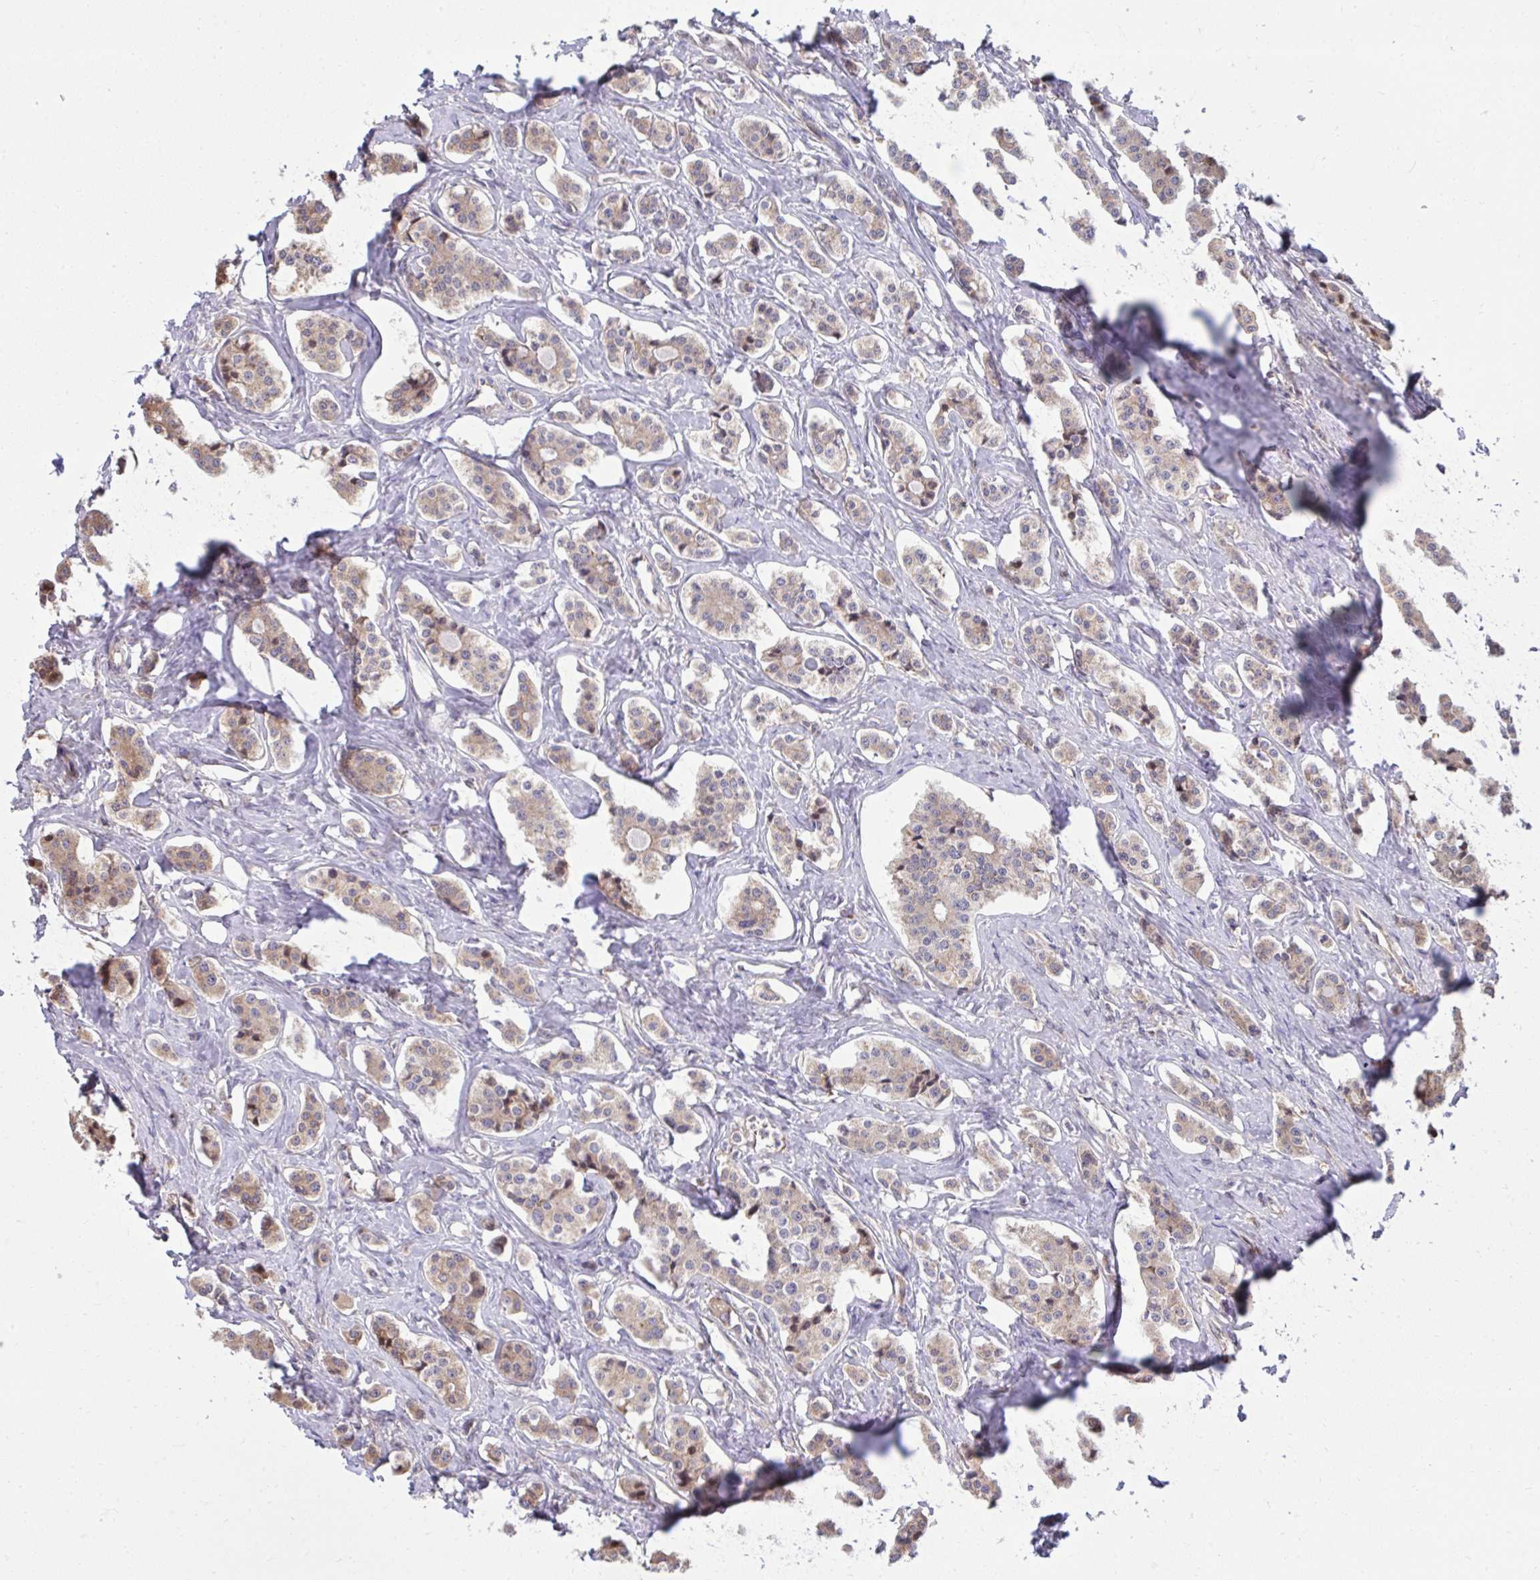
{"staining": {"intensity": "weak", "quantity": ">75%", "location": "cytoplasmic/membranous"}, "tissue": "carcinoid", "cell_type": "Tumor cells", "image_type": "cancer", "snomed": [{"axis": "morphology", "description": "Carcinoid, malignant, NOS"}, {"axis": "topography", "description": "Small intestine"}], "caption": "Tumor cells demonstrate weak cytoplasmic/membranous staining in about >75% of cells in carcinoid.", "gene": "NMNAT3", "patient": {"sex": "male", "age": 63}}